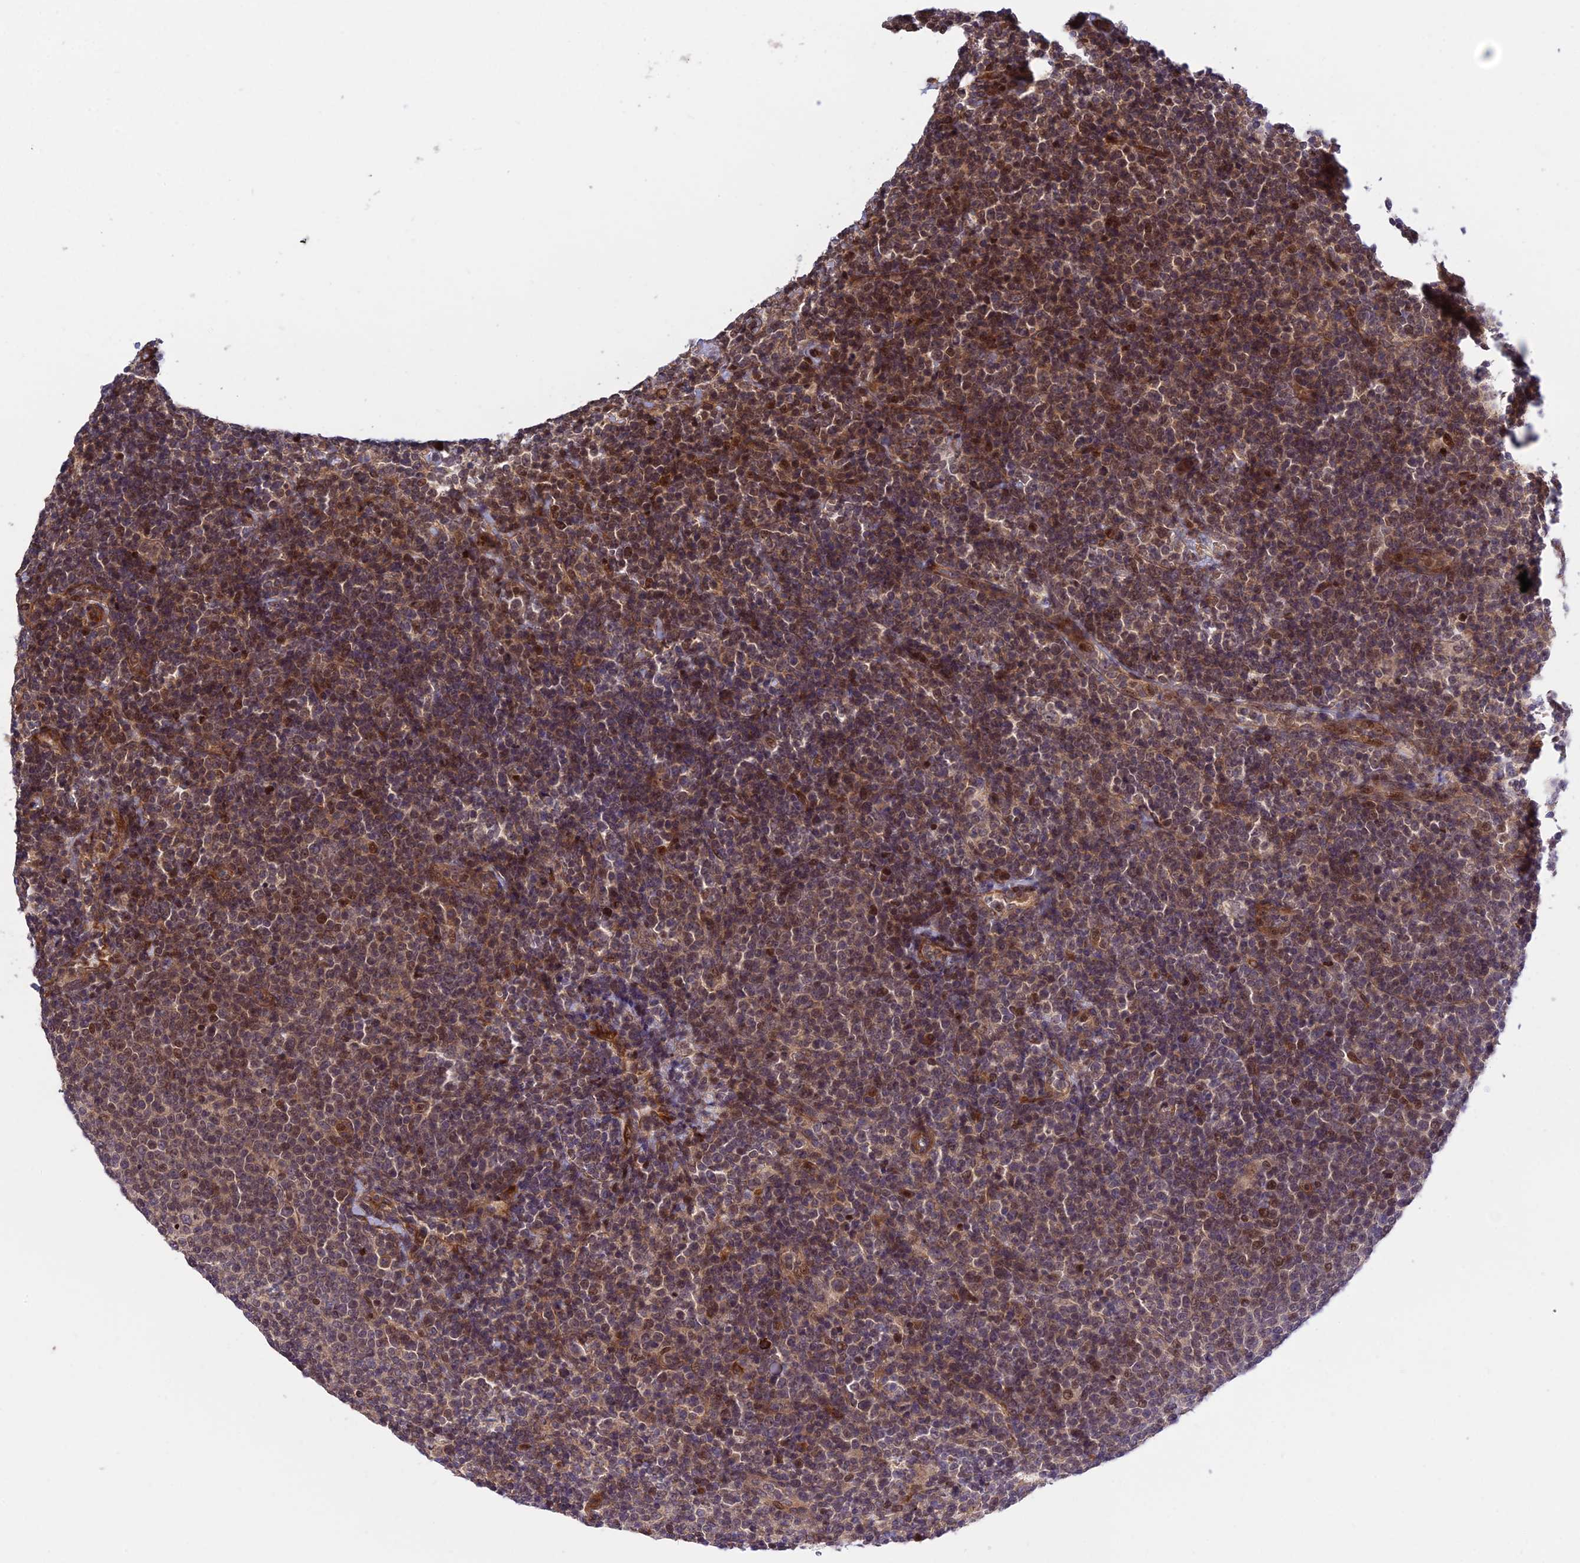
{"staining": {"intensity": "moderate", "quantity": "25%-75%", "location": "cytoplasmic/membranous,nuclear"}, "tissue": "lymphoma", "cell_type": "Tumor cells", "image_type": "cancer", "snomed": [{"axis": "morphology", "description": "Malignant lymphoma, non-Hodgkin's type, High grade"}, {"axis": "topography", "description": "Lymph node"}], "caption": "High-grade malignant lymphoma, non-Hodgkin's type stained for a protein shows moderate cytoplasmic/membranous and nuclear positivity in tumor cells. (Stains: DAB (3,3'-diaminobenzidine) in brown, nuclei in blue, Microscopy: brightfield microscopy at high magnification).", "gene": "SMG6", "patient": {"sex": "male", "age": 61}}